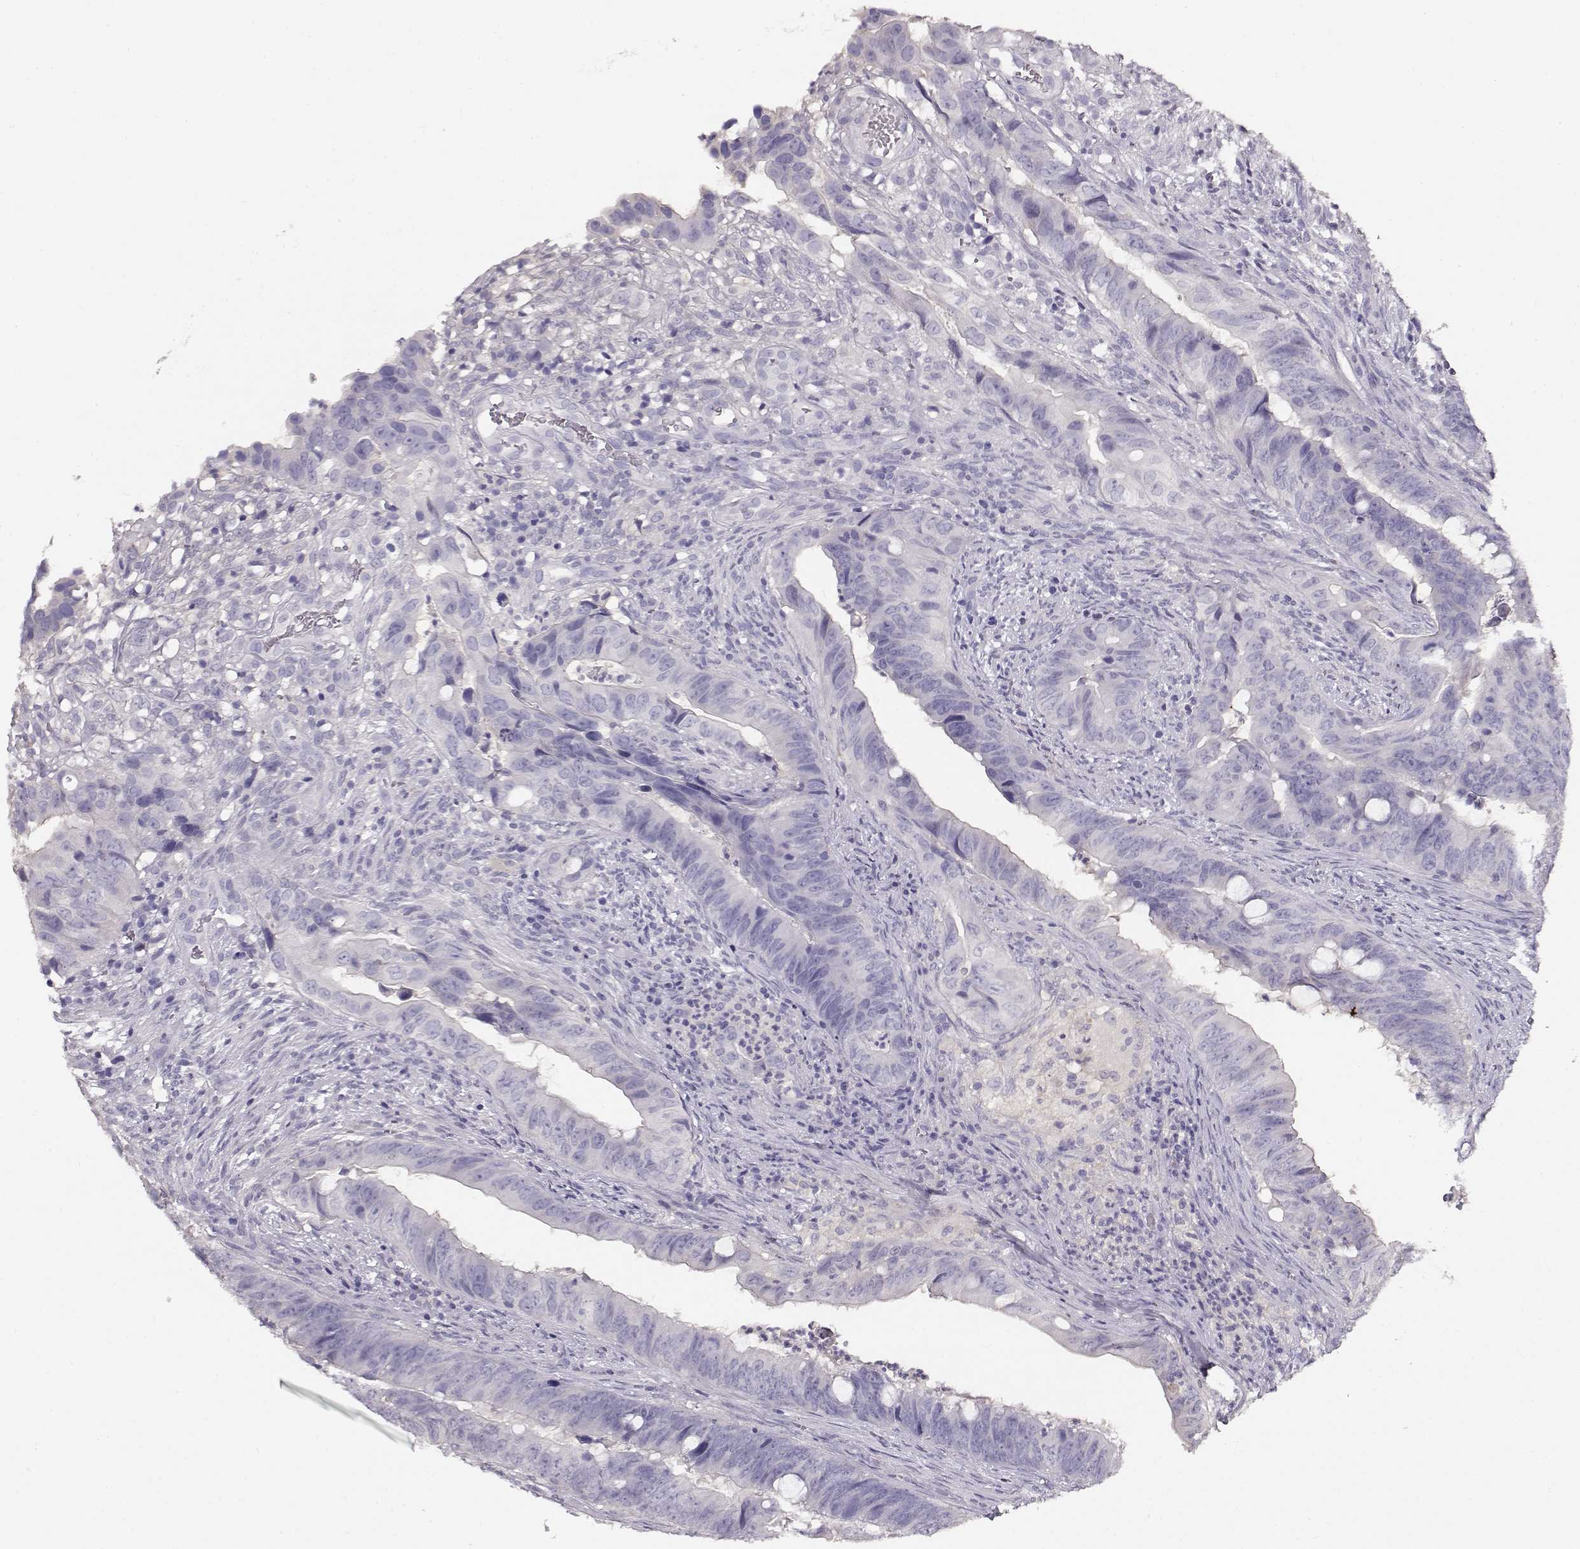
{"staining": {"intensity": "negative", "quantity": "none", "location": "none"}, "tissue": "colorectal cancer", "cell_type": "Tumor cells", "image_type": "cancer", "snomed": [{"axis": "morphology", "description": "Adenocarcinoma, NOS"}, {"axis": "topography", "description": "Colon"}], "caption": "Colorectal adenocarcinoma stained for a protein using immunohistochemistry exhibits no expression tumor cells.", "gene": "NDRG4", "patient": {"sex": "female", "age": 82}}